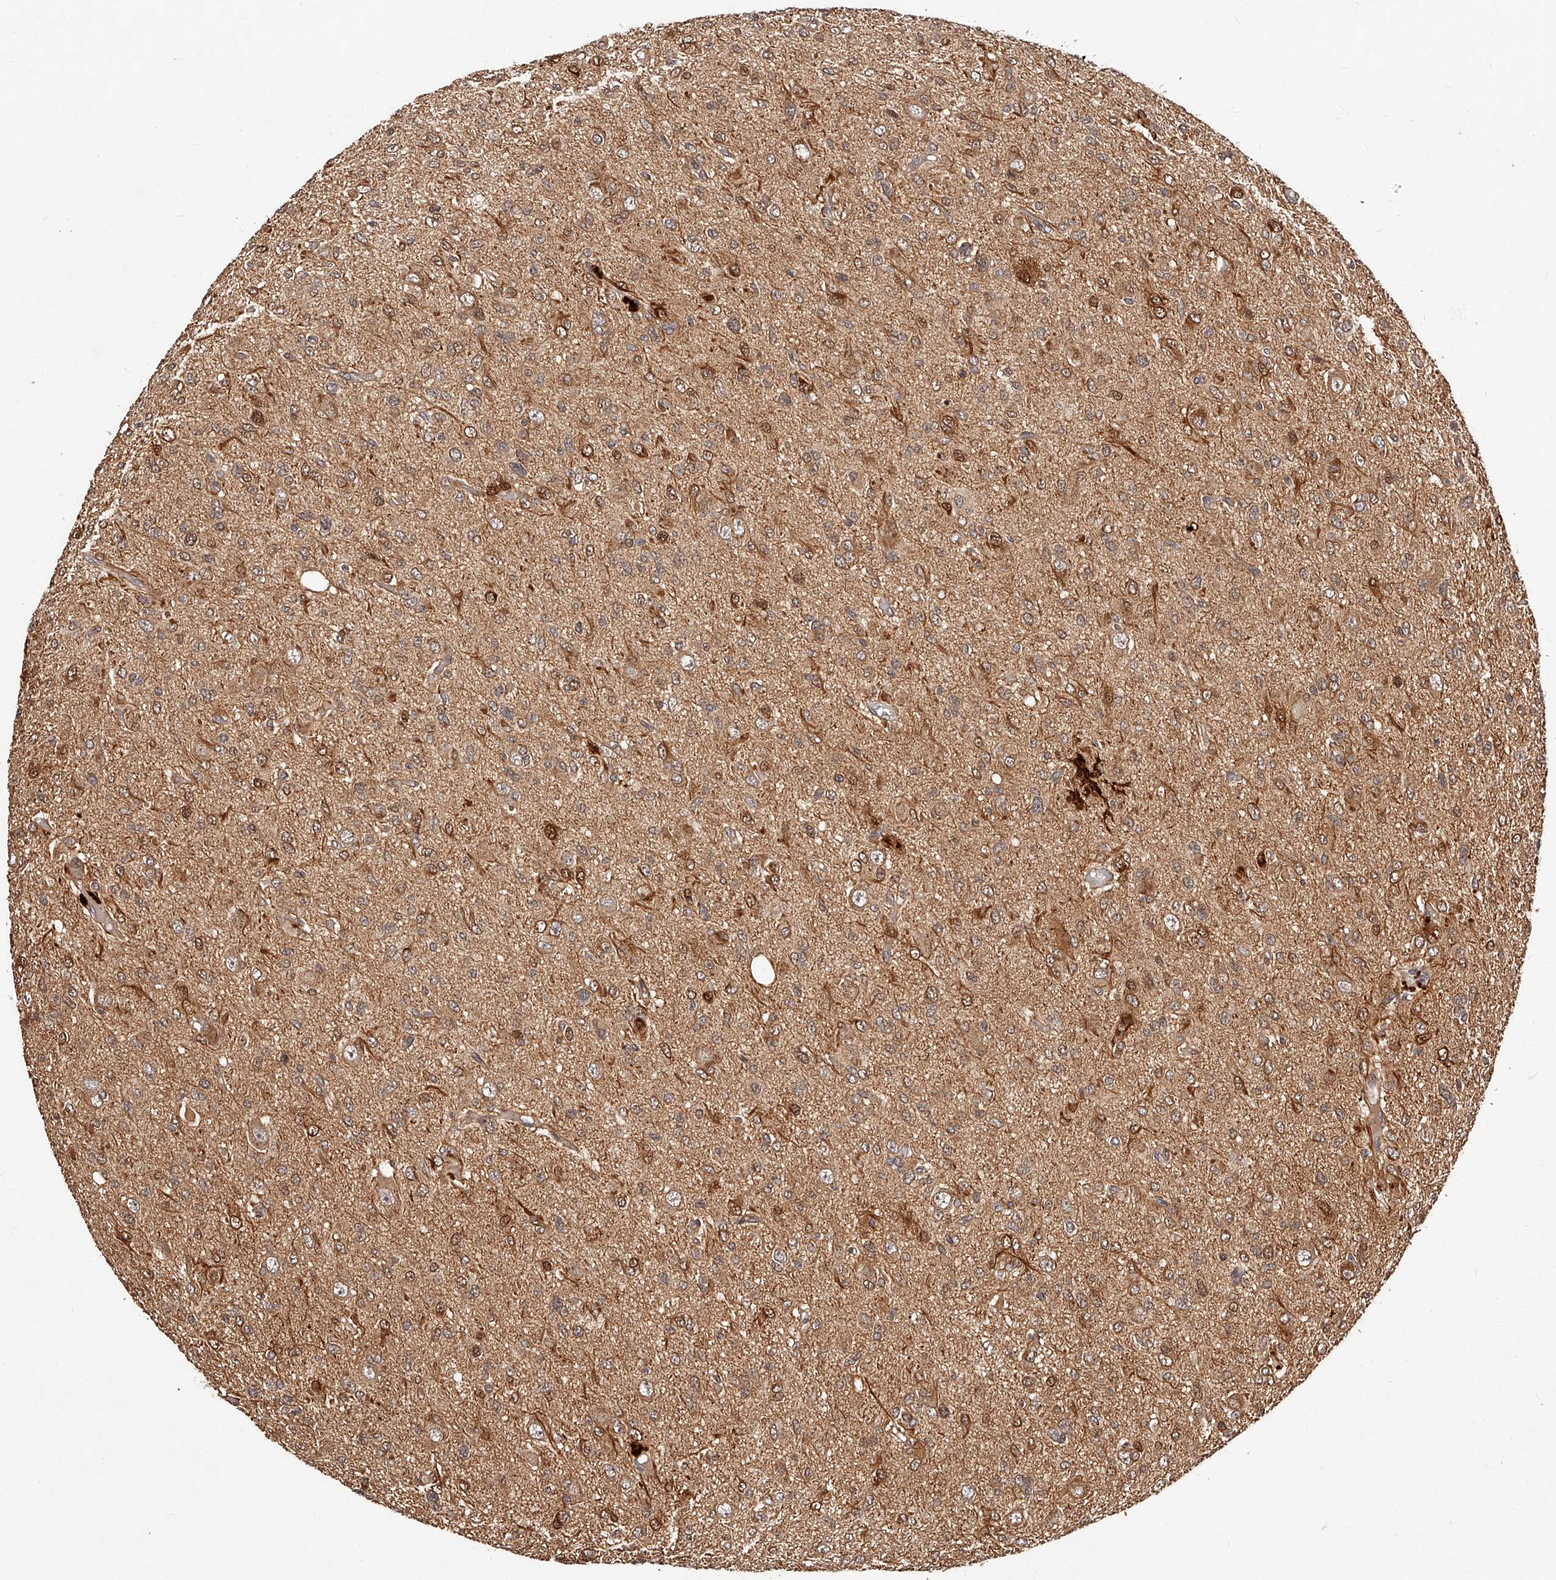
{"staining": {"intensity": "moderate", "quantity": ">75%", "location": "cytoplasmic/membranous,nuclear"}, "tissue": "glioma", "cell_type": "Tumor cells", "image_type": "cancer", "snomed": [{"axis": "morphology", "description": "Glioma, malignant, High grade"}, {"axis": "topography", "description": "Brain"}], "caption": "Tumor cells demonstrate medium levels of moderate cytoplasmic/membranous and nuclear staining in approximately >75% of cells in glioma.", "gene": "CUL7", "patient": {"sex": "female", "age": 59}}